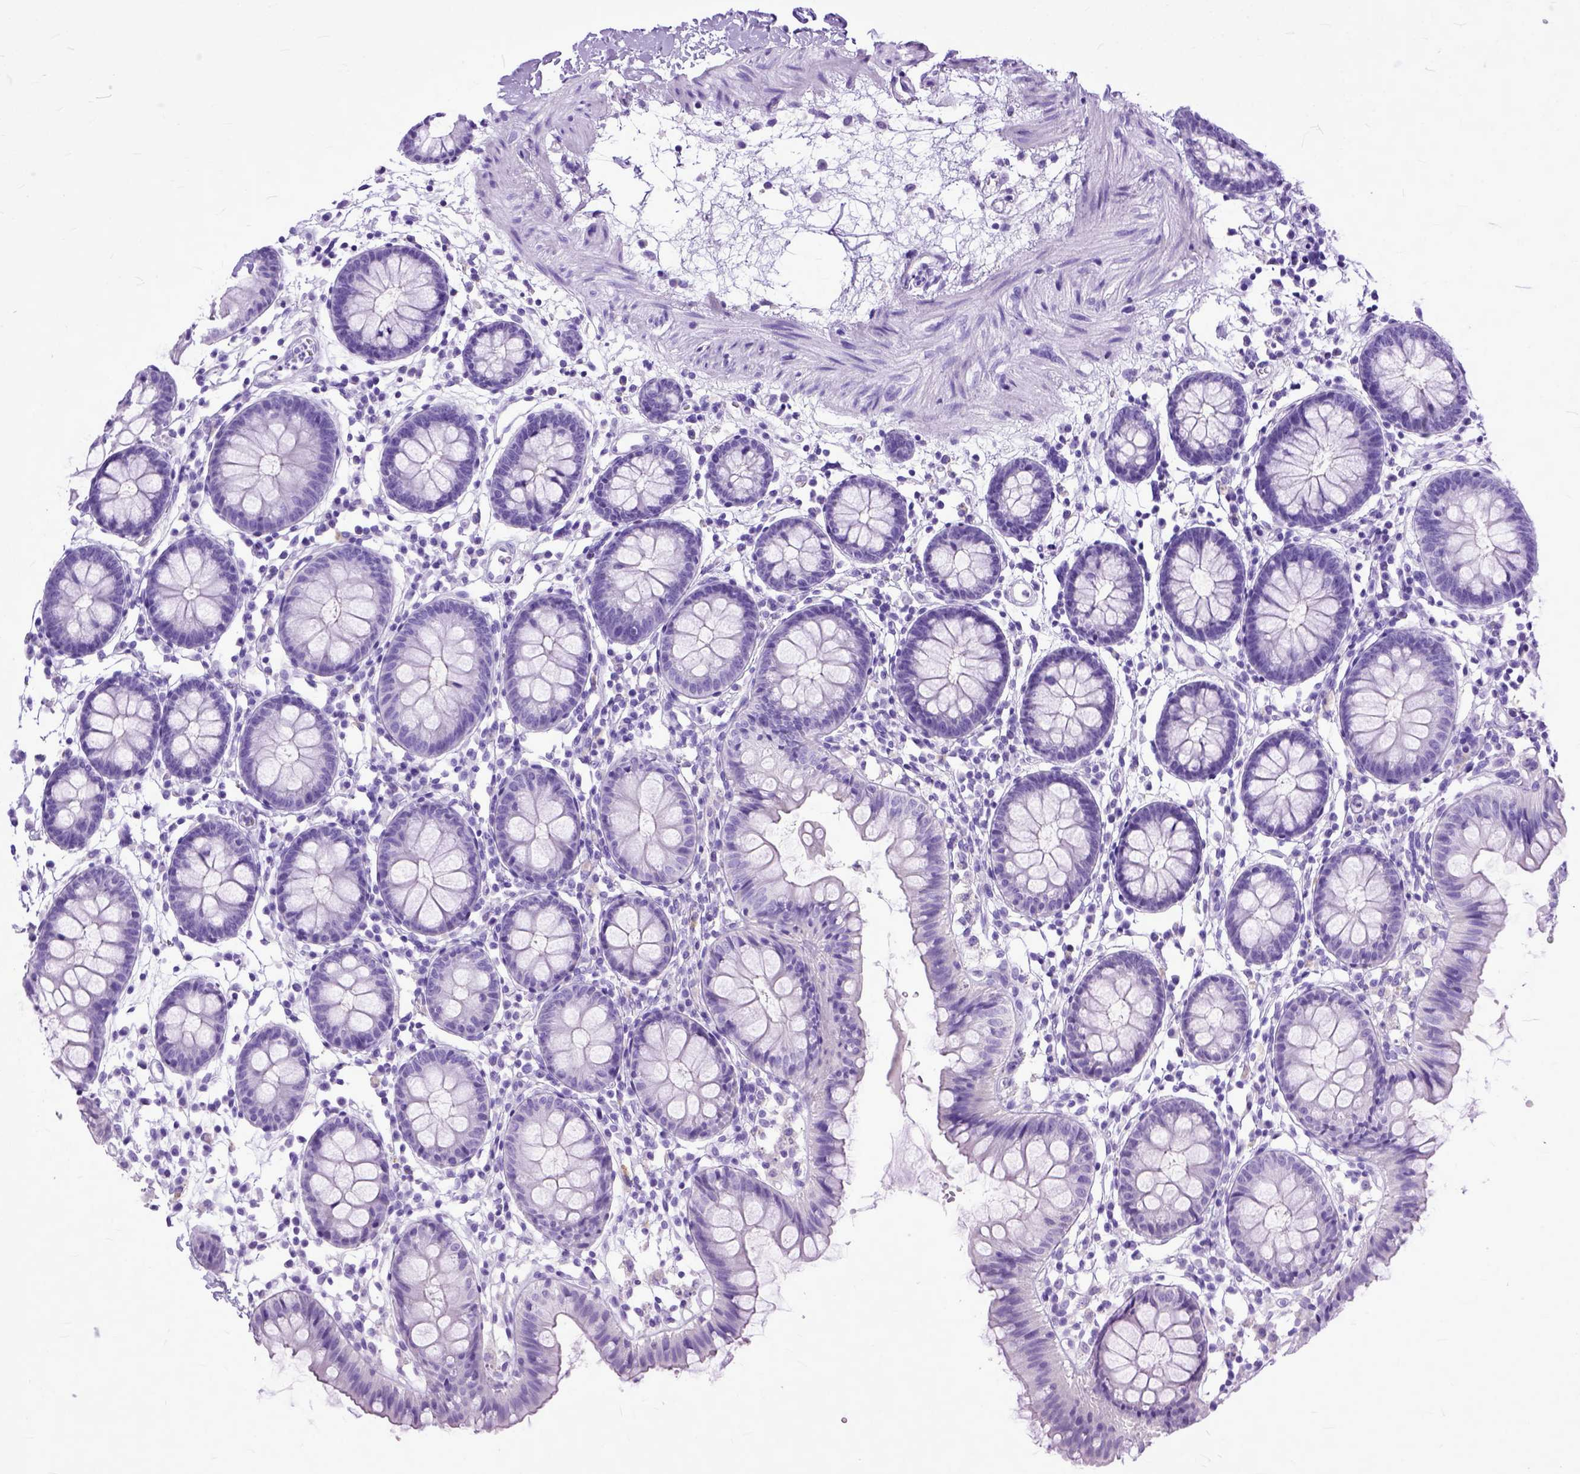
{"staining": {"intensity": "negative", "quantity": "none", "location": "none"}, "tissue": "colon", "cell_type": "Endothelial cells", "image_type": "normal", "snomed": [{"axis": "morphology", "description": "Normal tissue, NOS"}, {"axis": "topography", "description": "Colon"}], "caption": "This is a histopathology image of IHC staining of unremarkable colon, which shows no expression in endothelial cells. (DAB (3,3'-diaminobenzidine) immunohistochemistry, high magnification).", "gene": "GNGT1", "patient": {"sex": "female", "age": 84}}